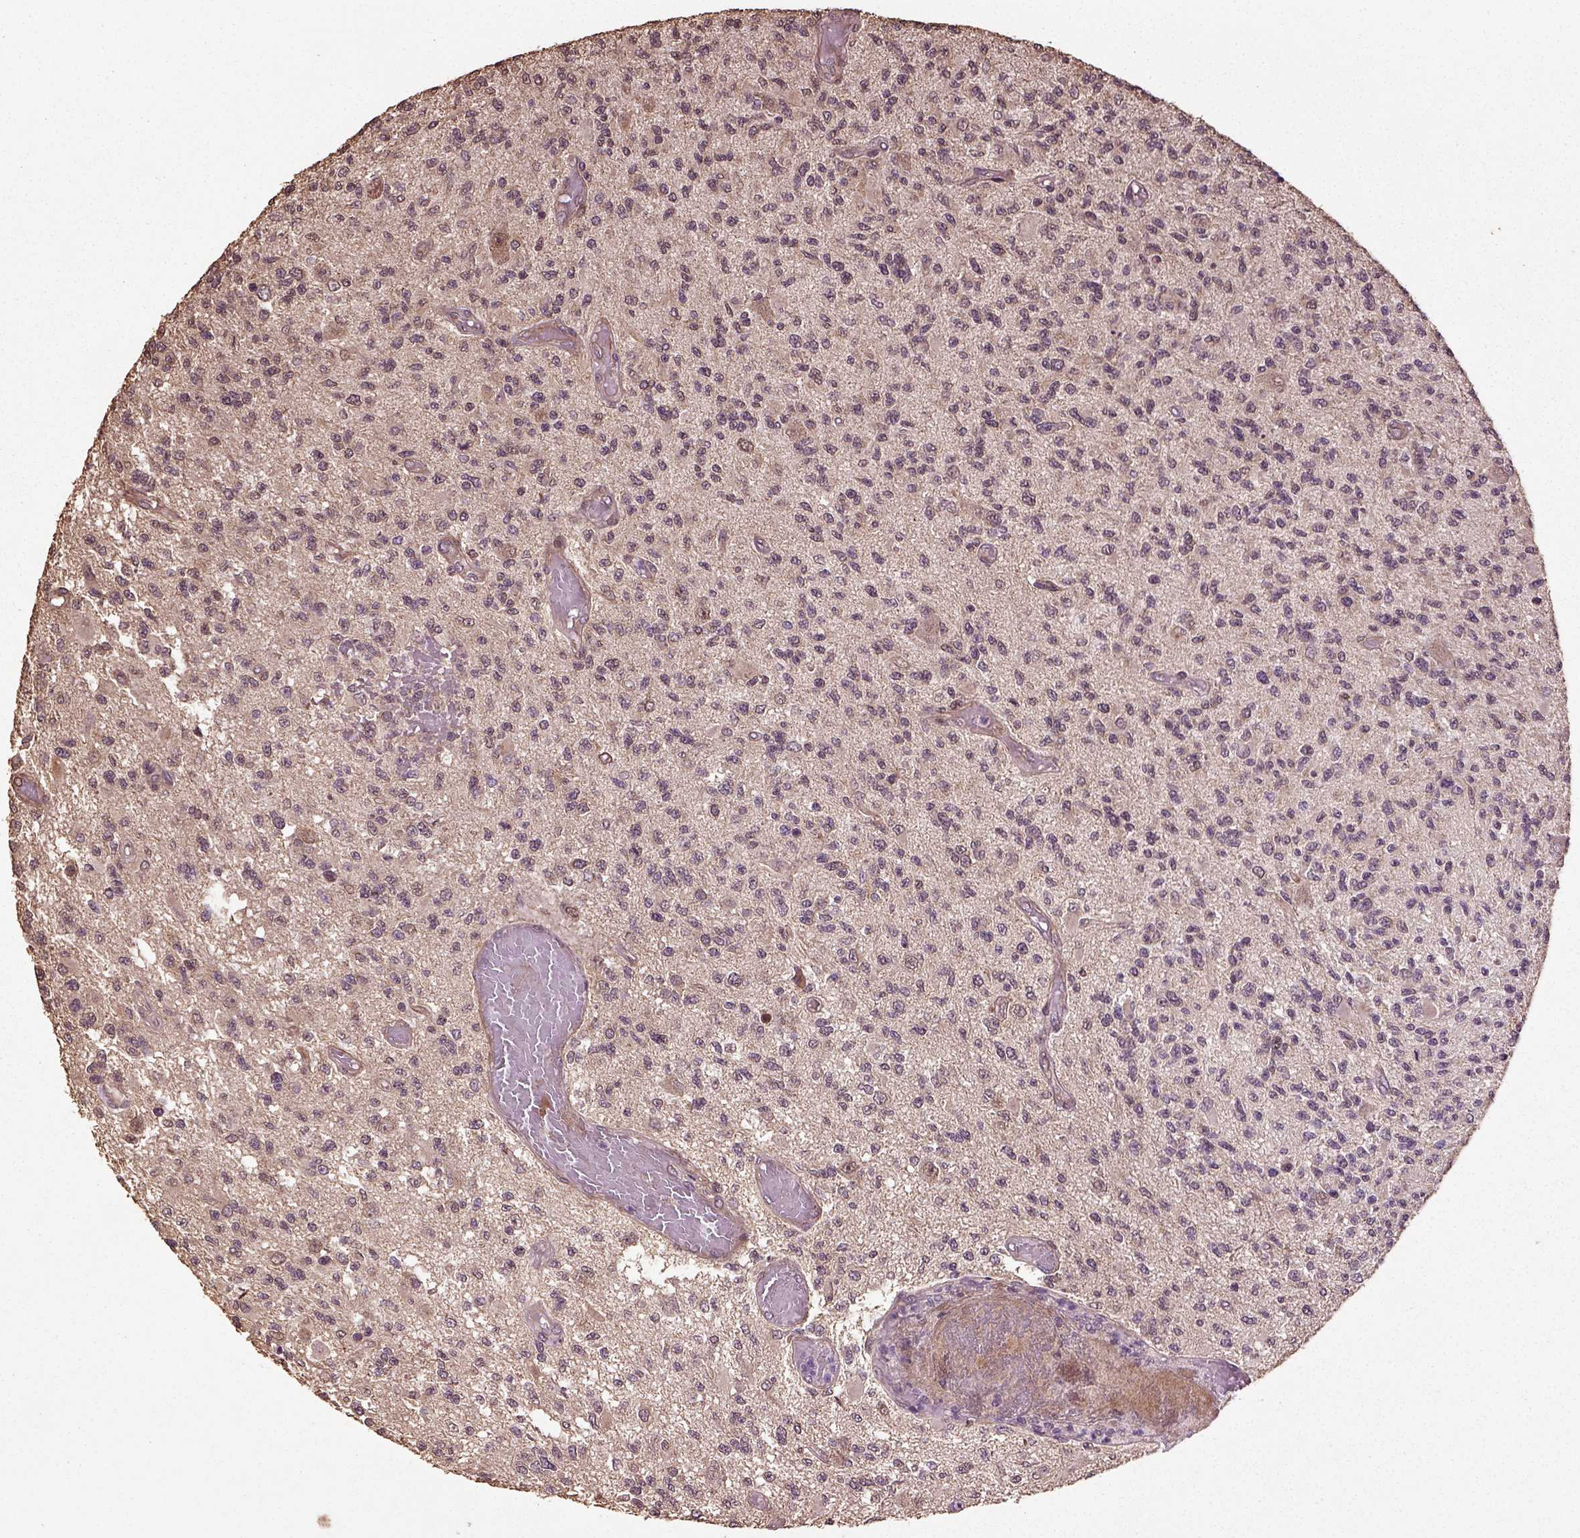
{"staining": {"intensity": "negative", "quantity": "none", "location": "none"}, "tissue": "glioma", "cell_type": "Tumor cells", "image_type": "cancer", "snomed": [{"axis": "morphology", "description": "Glioma, malignant, High grade"}, {"axis": "topography", "description": "Brain"}], "caption": "A histopathology image of glioma stained for a protein shows no brown staining in tumor cells.", "gene": "ERV3-1", "patient": {"sex": "female", "age": 63}}